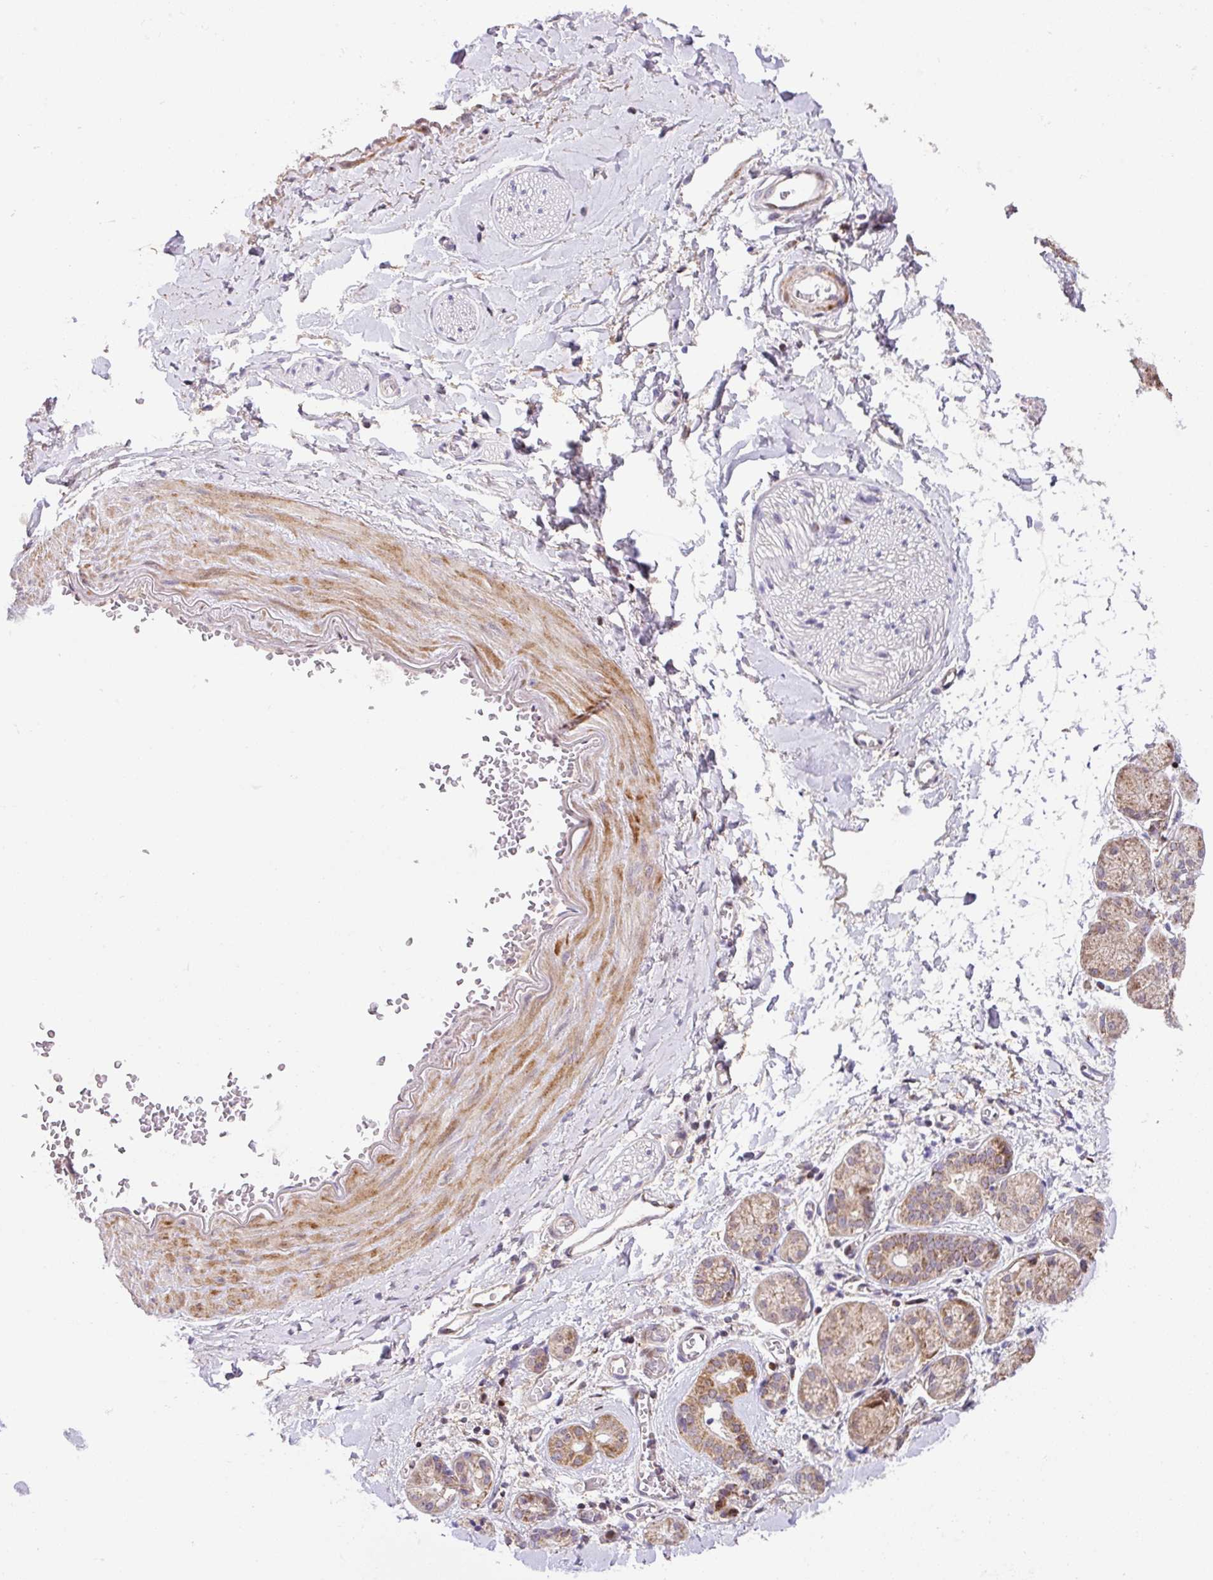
{"staining": {"intensity": "negative", "quantity": "none", "location": "none"}, "tissue": "adipose tissue", "cell_type": "Adipocytes", "image_type": "normal", "snomed": [{"axis": "morphology", "description": "Normal tissue, NOS"}, {"axis": "topography", "description": "Salivary gland"}, {"axis": "topography", "description": "Peripheral nerve tissue"}], "caption": "Immunohistochemistry (IHC) micrograph of unremarkable adipose tissue: human adipose tissue stained with DAB (3,3'-diaminobenzidine) shows no significant protein staining in adipocytes.", "gene": "ENSG00000269547", "patient": {"sex": "female", "age": 24}}